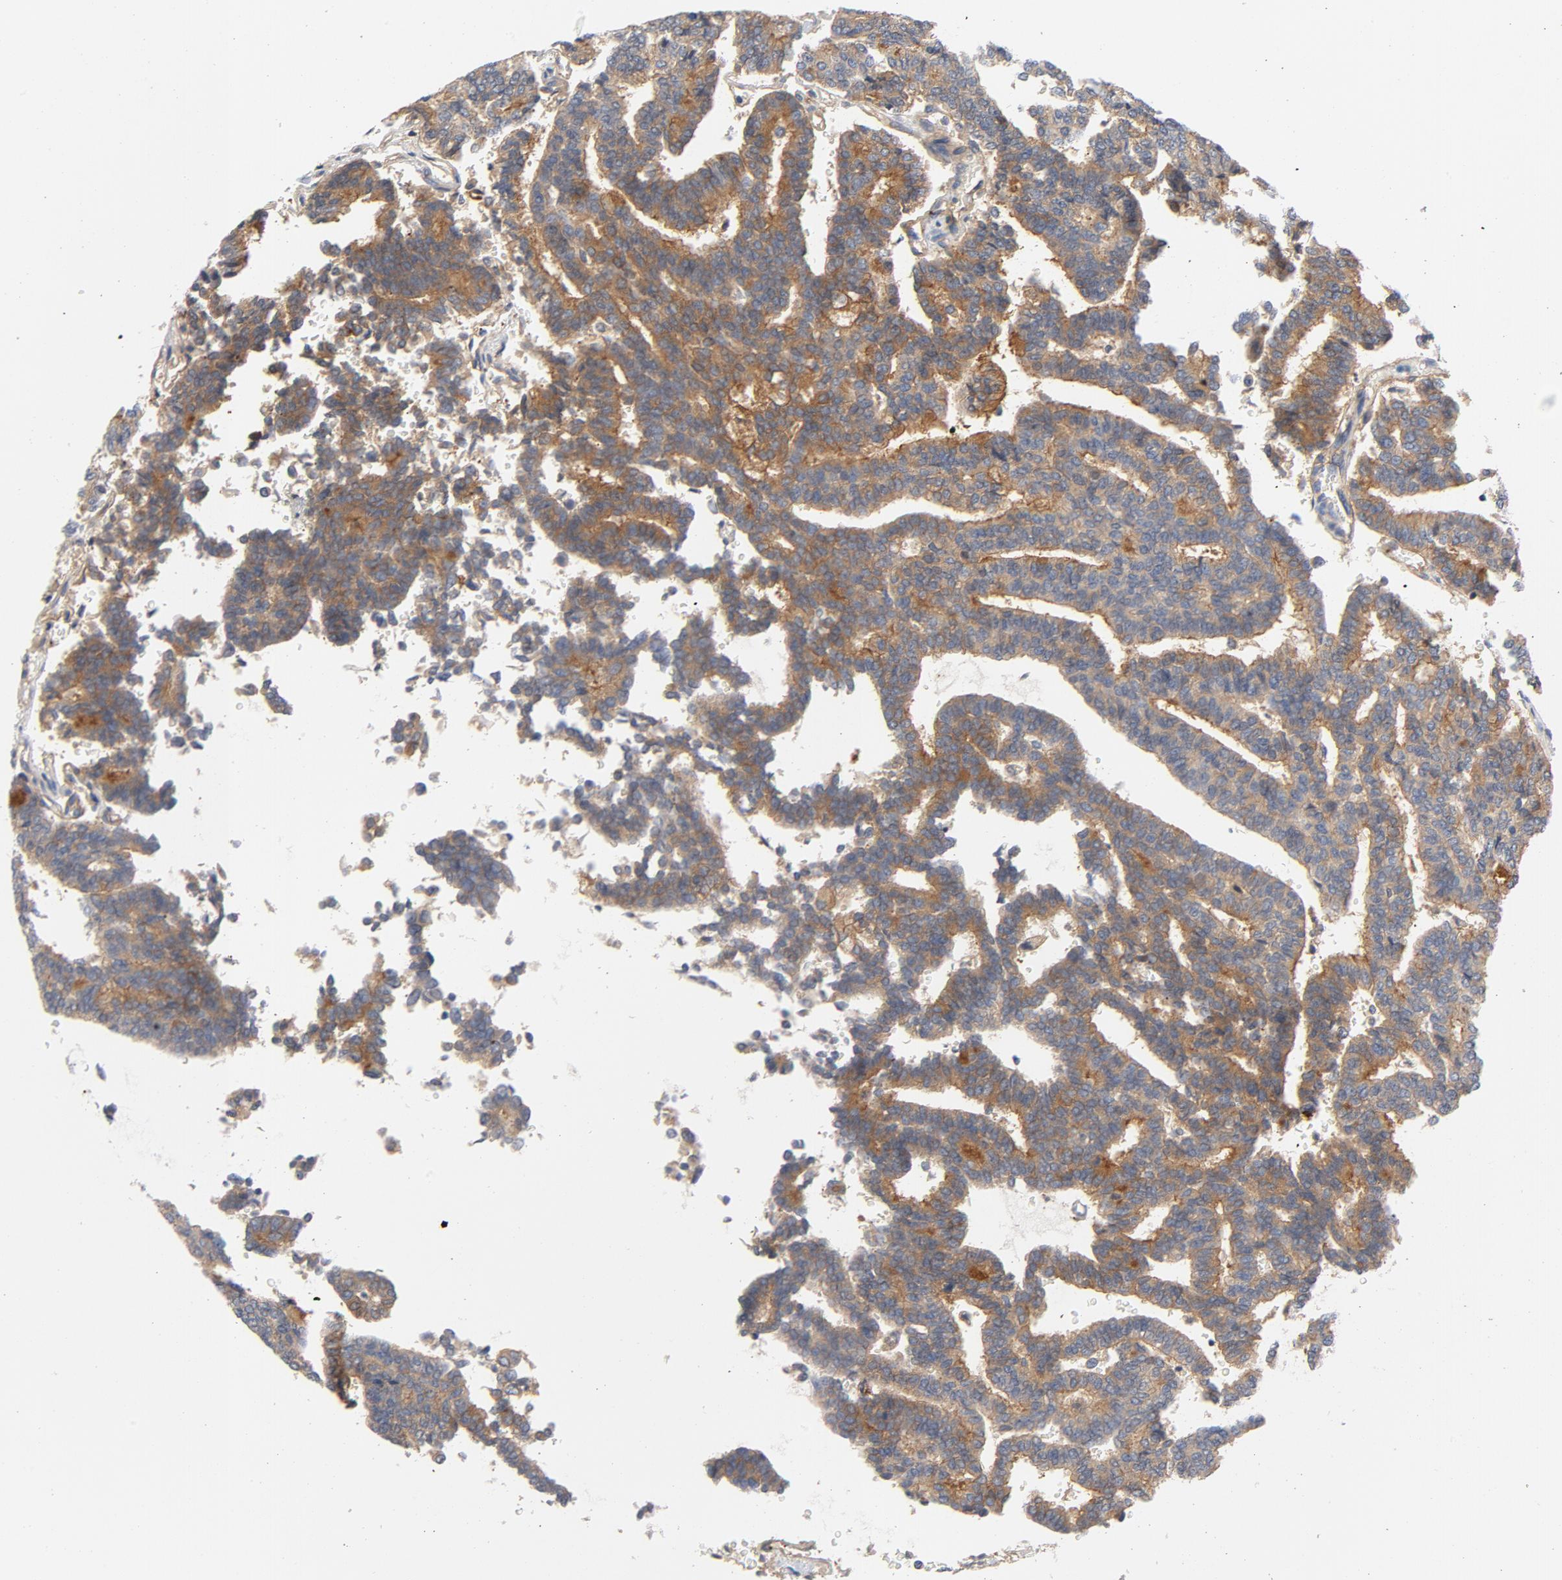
{"staining": {"intensity": "moderate", "quantity": ">75%", "location": "cytoplasmic/membranous"}, "tissue": "thyroid cancer", "cell_type": "Tumor cells", "image_type": "cancer", "snomed": [{"axis": "morphology", "description": "Papillary adenocarcinoma, NOS"}, {"axis": "topography", "description": "Thyroid gland"}], "caption": "A brown stain labels moderate cytoplasmic/membranous positivity of a protein in human thyroid papillary adenocarcinoma tumor cells.", "gene": "SRC", "patient": {"sex": "female", "age": 35}}